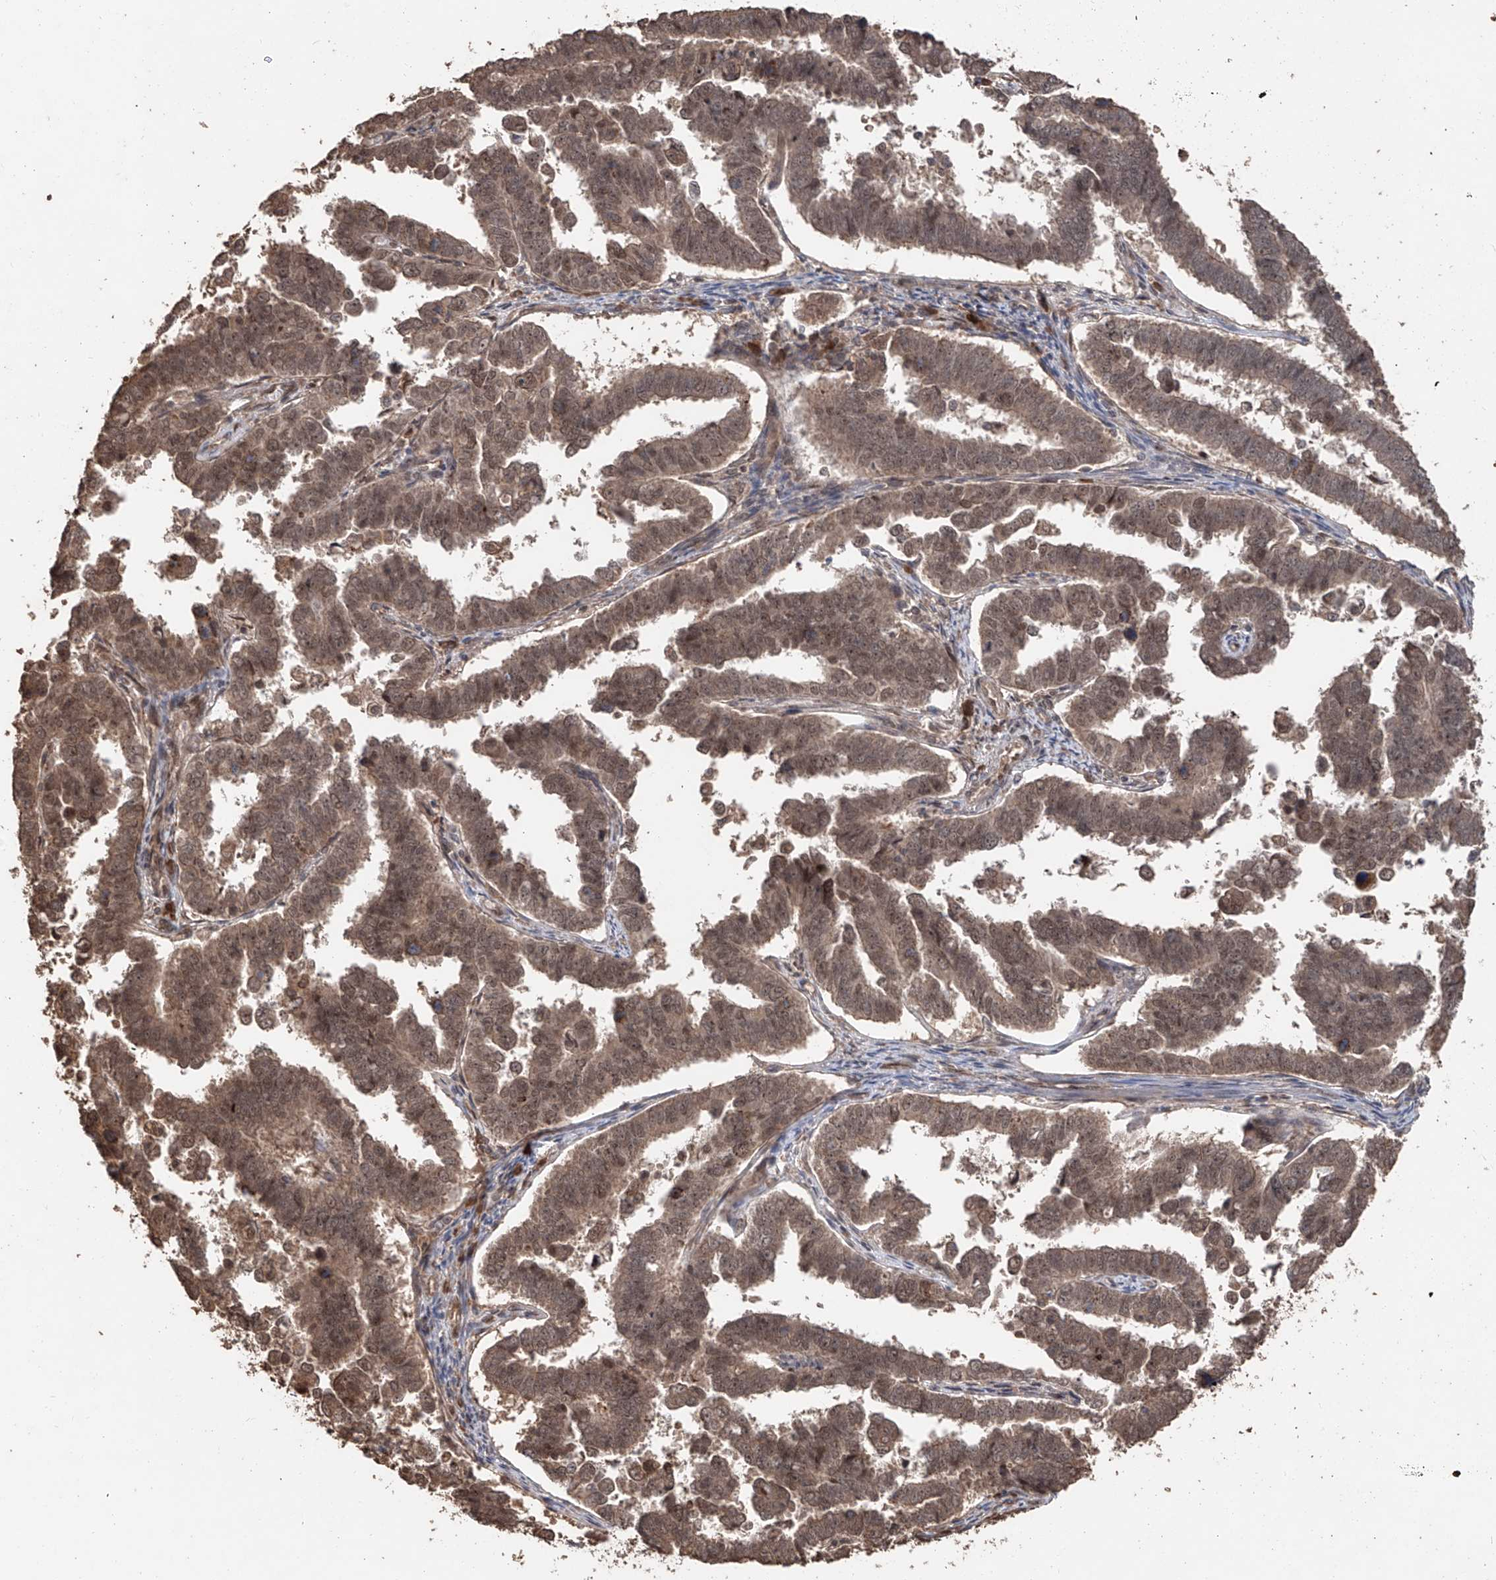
{"staining": {"intensity": "moderate", "quantity": ">75%", "location": "cytoplasmic/membranous,nuclear"}, "tissue": "endometrial cancer", "cell_type": "Tumor cells", "image_type": "cancer", "snomed": [{"axis": "morphology", "description": "Adenocarcinoma, NOS"}, {"axis": "topography", "description": "Endometrium"}], "caption": "Moderate cytoplasmic/membranous and nuclear protein expression is present in about >75% of tumor cells in endometrial cancer (adenocarcinoma).", "gene": "FAM135A", "patient": {"sex": "female", "age": 75}}